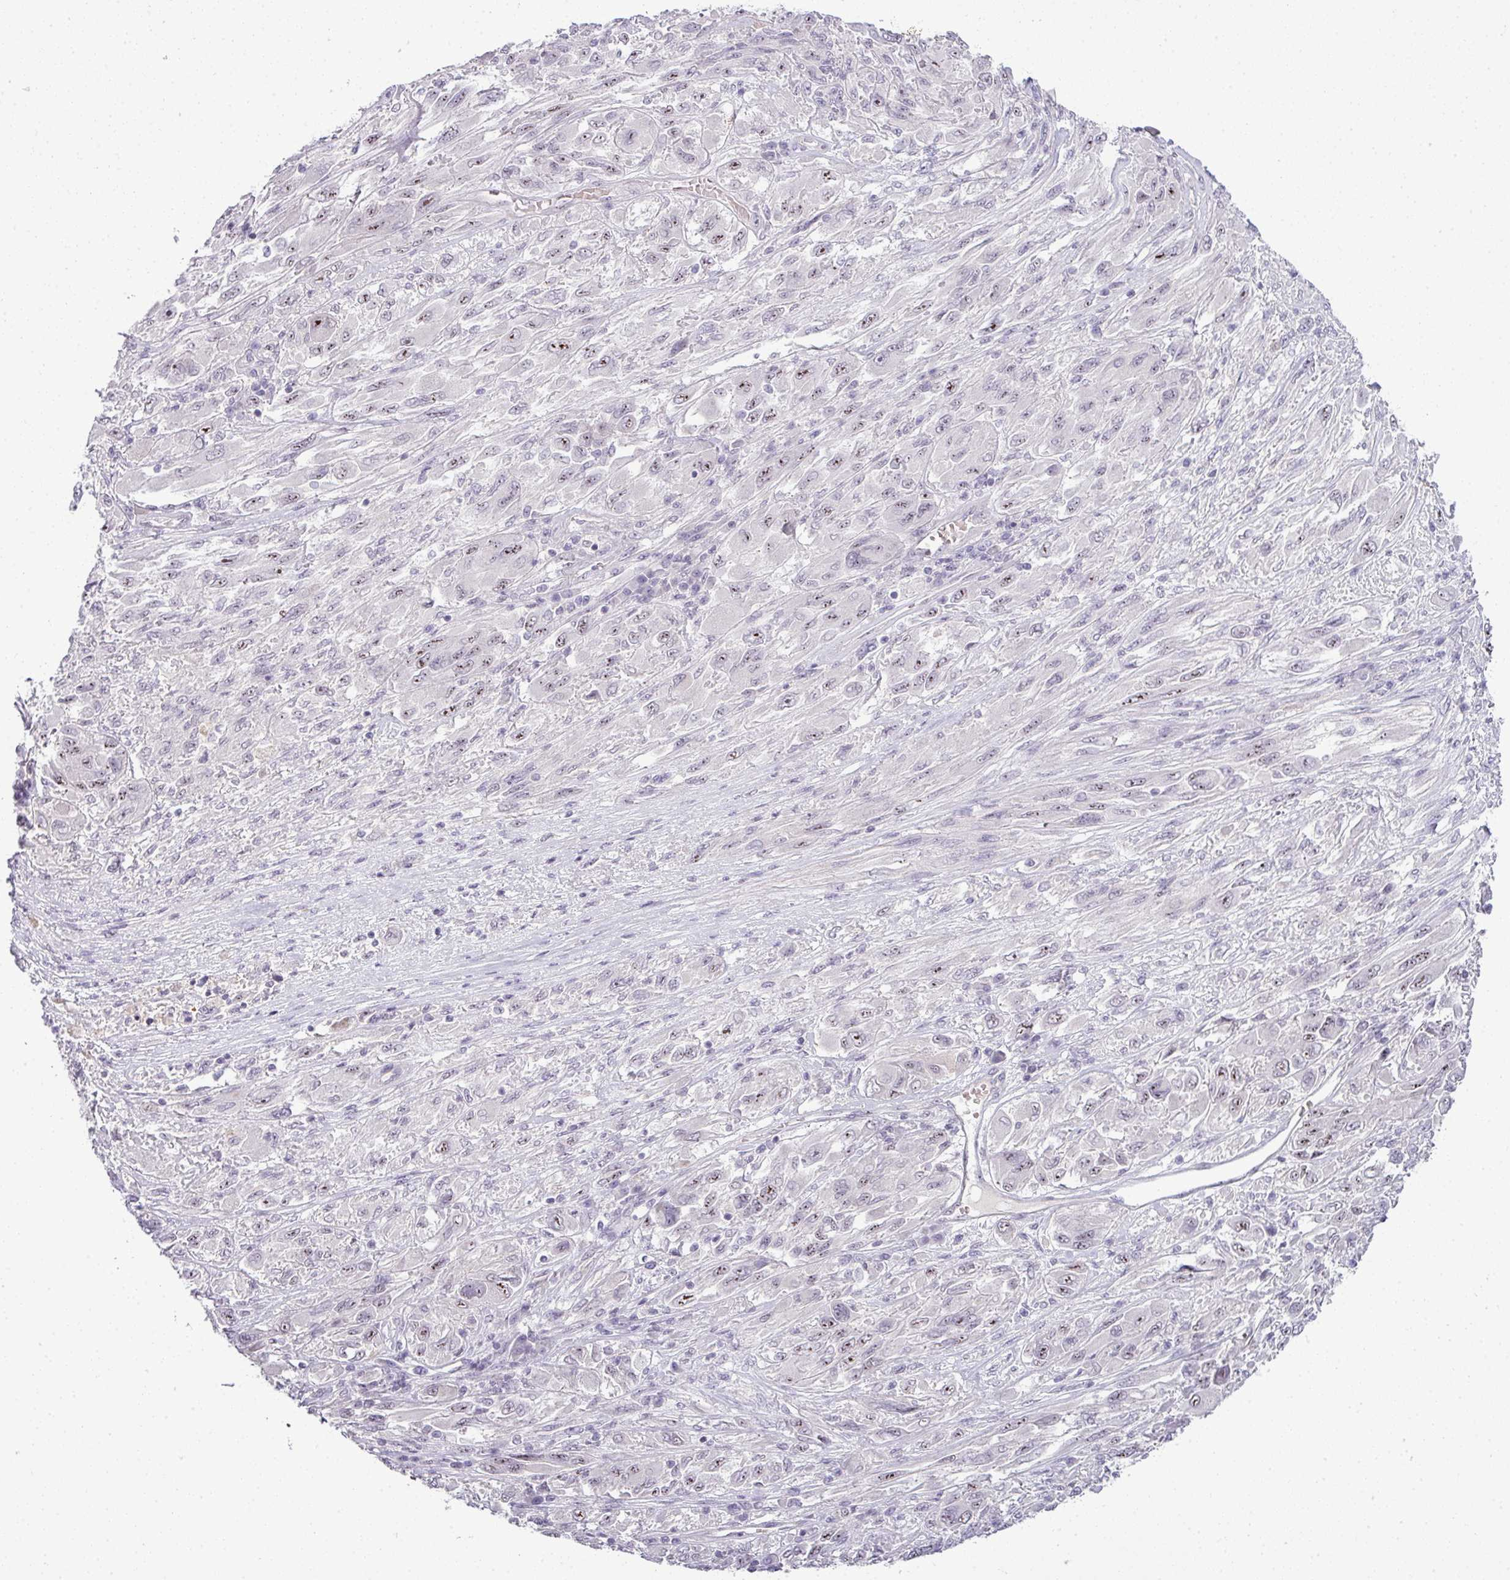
{"staining": {"intensity": "moderate", "quantity": "25%-75%", "location": "nuclear"}, "tissue": "melanoma", "cell_type": "Tumor cells", "image_type": "cancer", "snomed": [{"axis": "morphology", "description": "Malignant melanoma, NOS"}, {"axis": "topography", "description": "Skin"}], "caption": "Protein staining of melanoma tissue demonstrates moderate nuclear positivity in about 25%-75% of tumor cells.", "gene": "ZNF688", "patient": {"sex": "female", "age": 91}}